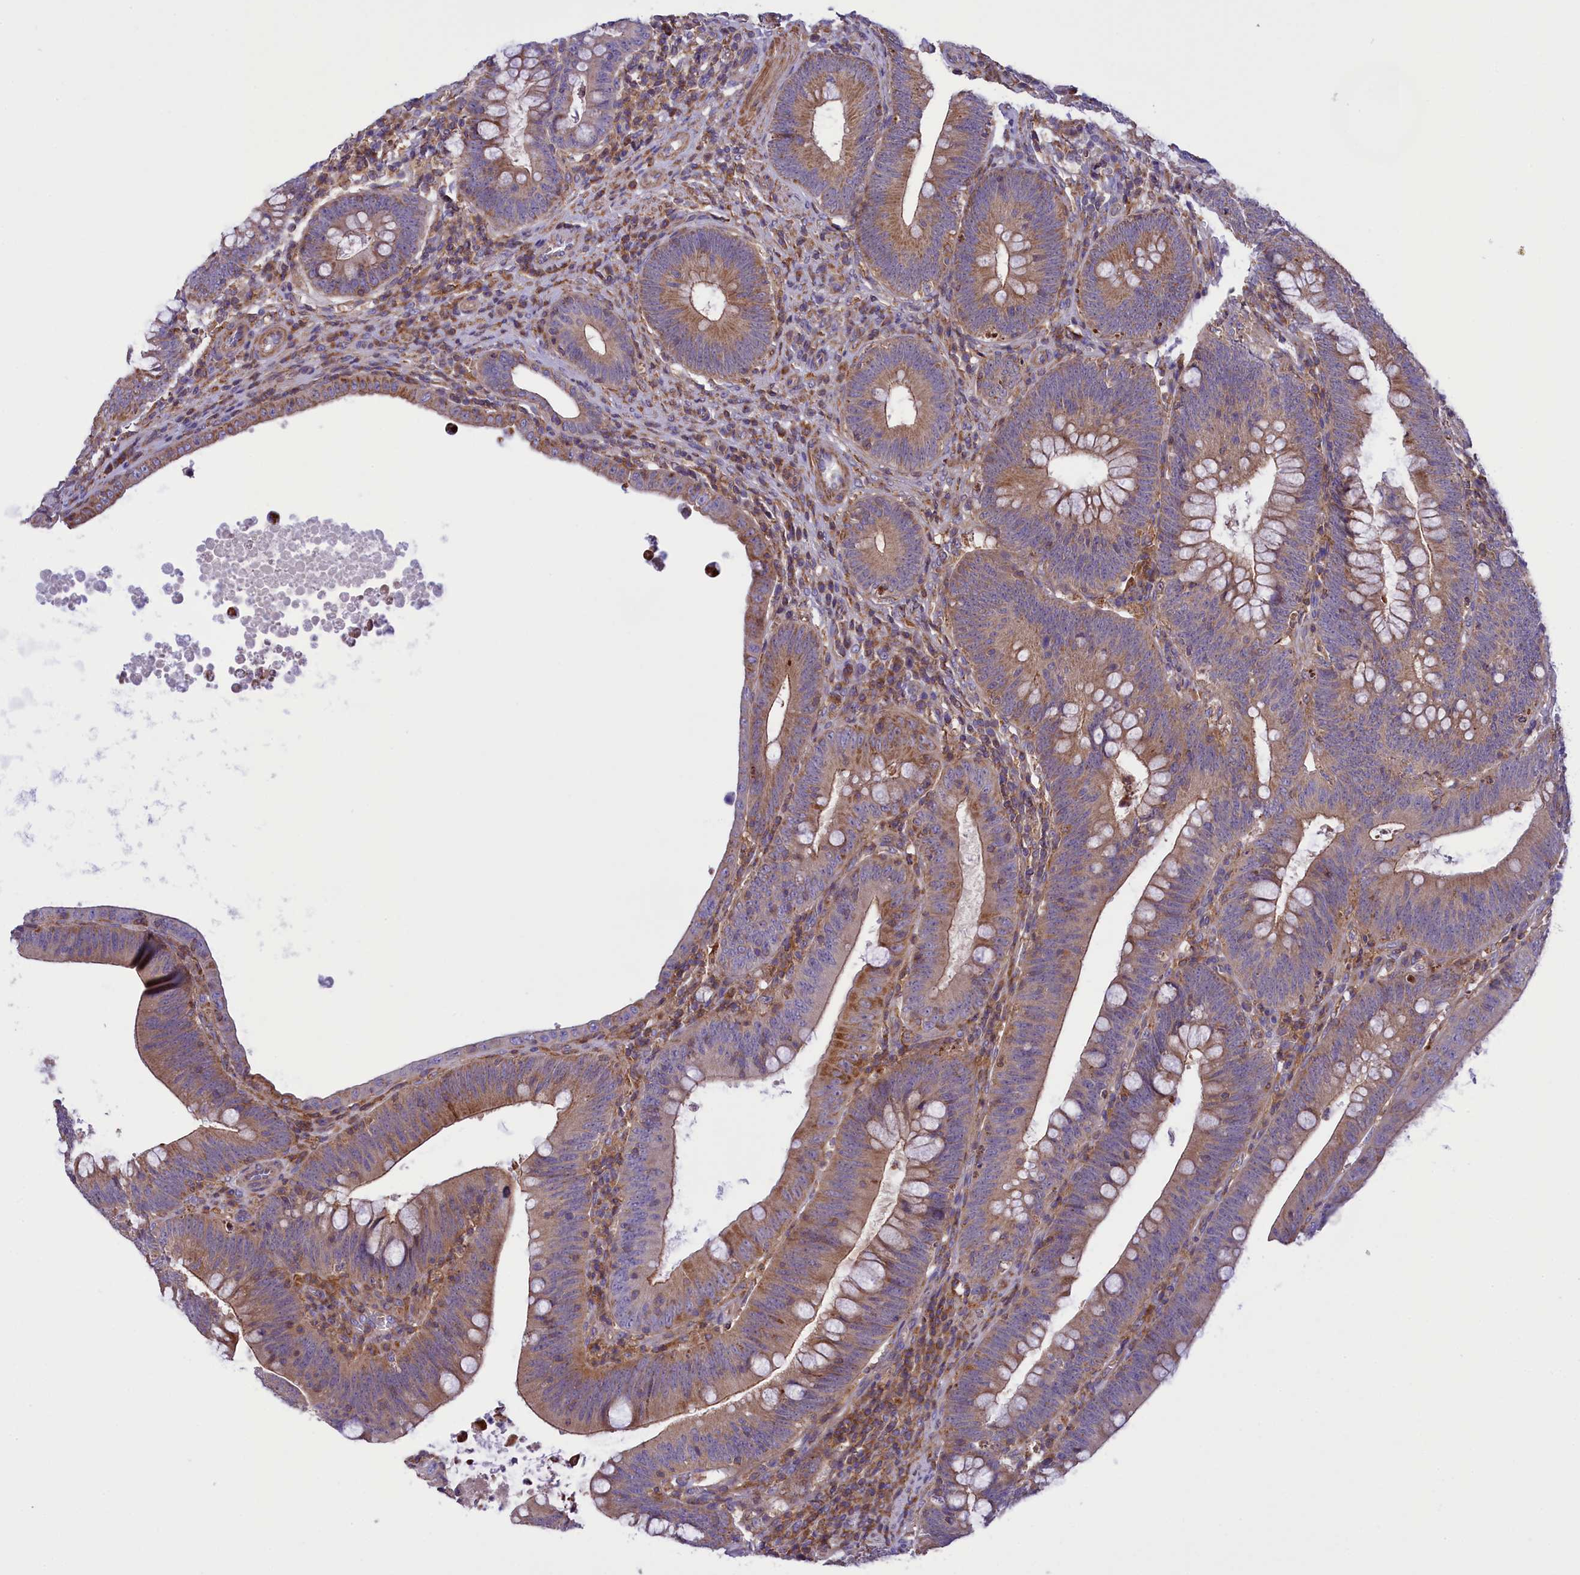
{"staining": {"intensity": "moderate", "quantity": ">75%", "location": "cytoplasmic/membranous"}, "tissue": "colorectal cancer", "cell_type": "Tumor cells", "image_type": "cancer", "snomed": [{"axis": "morphology", "description": "Normal tissue, NOS"}, {"axis": "topography", "description": "Colon"}], "caption": "A brown stain highlights moderate cytoplasmic/membranous staining of a protein in human colorectal cancer tumor cells.", "gene": "CORO7-PAM16", "patient": {"sex": "female", "age": 82}}